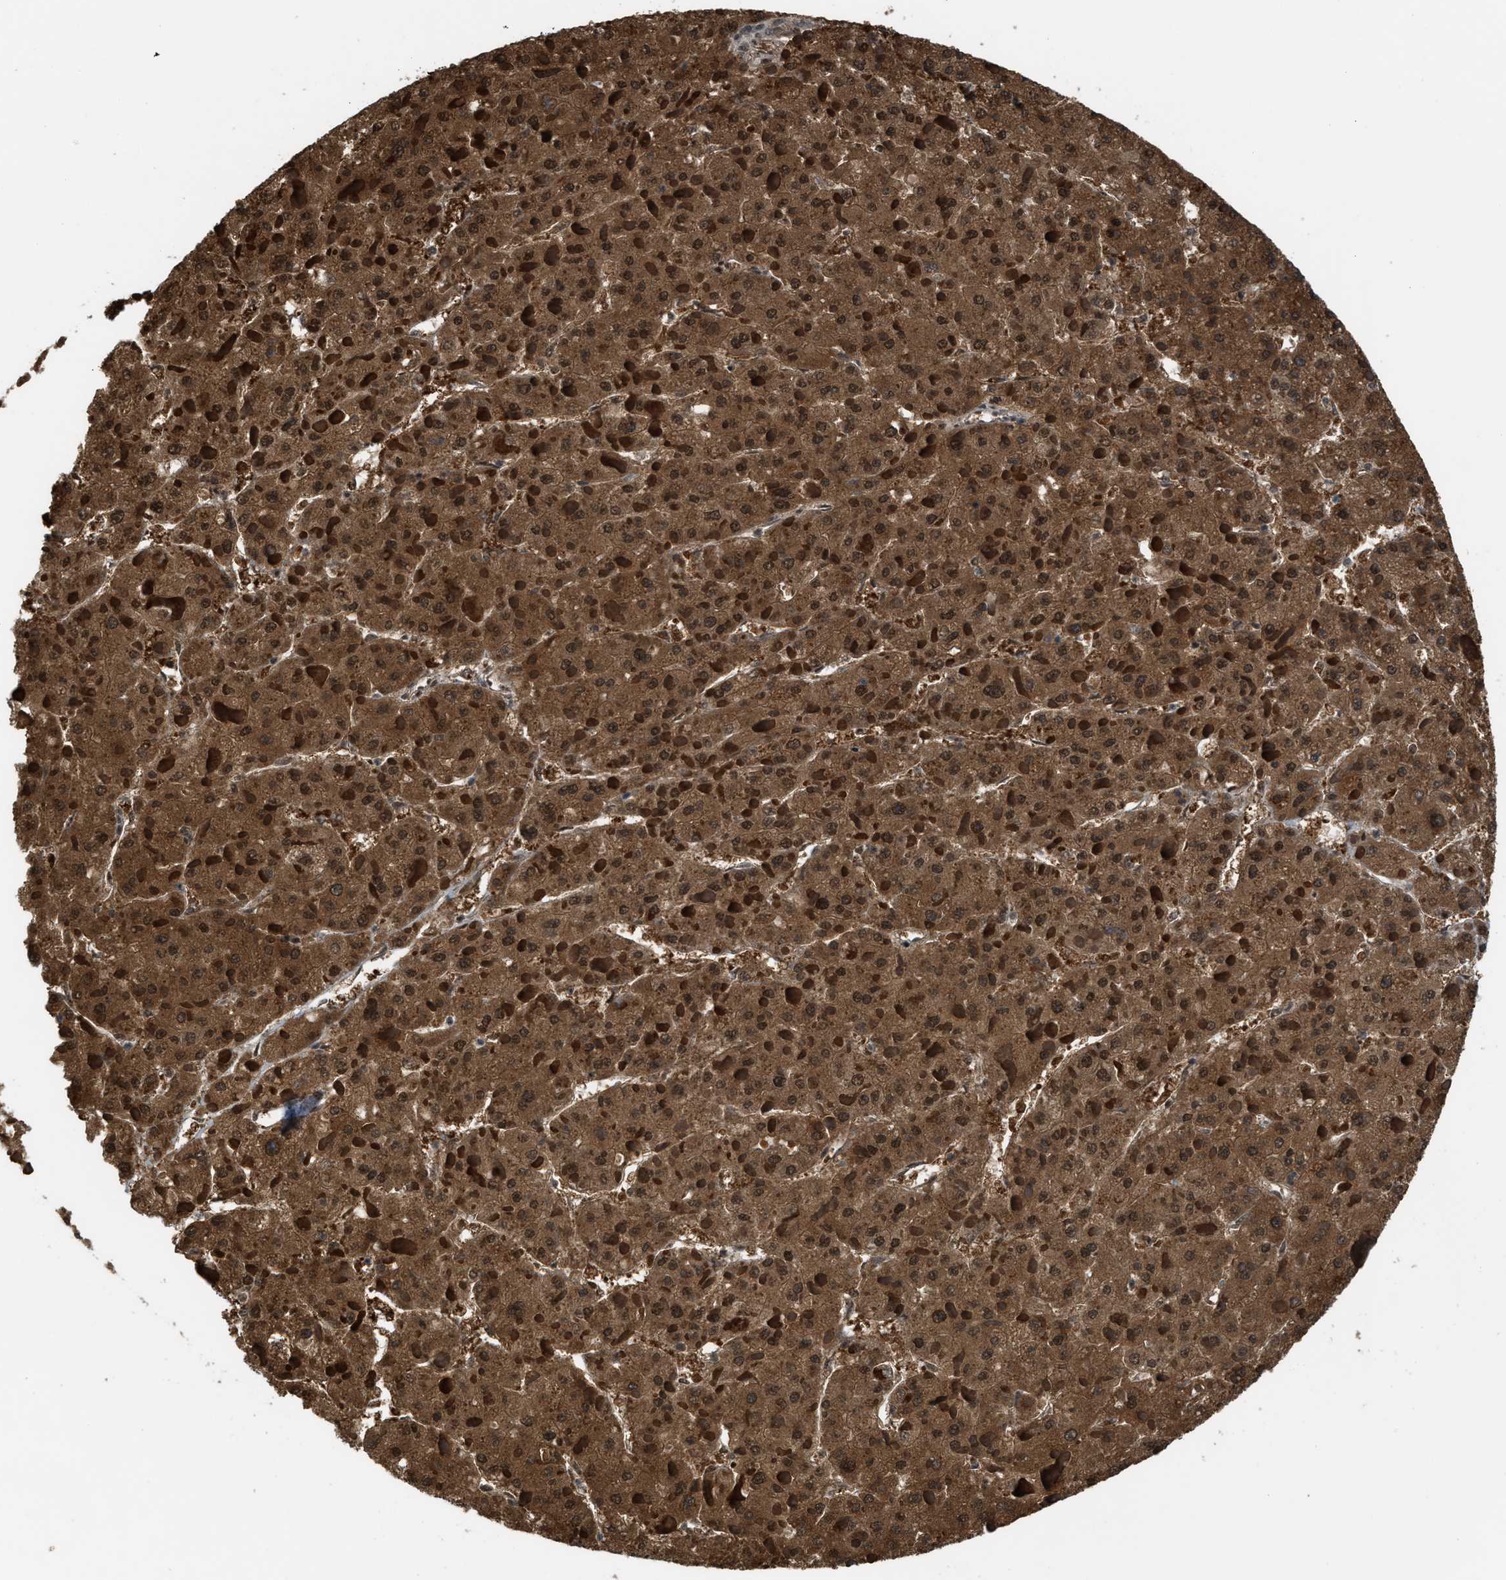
{"staining": {"intensity": "strong", "quantity": ">75%", "location": "cytoplasmic/membranous"}, "tissue": "liver cancer", "cell_type": "Tumor cells", "image_type": "cancer", "snomed": [{"axis": "morphology", "description": "Carcinoma, Hepatocellular, NOS"}, {"axis": "topography", "description": "Liver"}], "caption": "IHC micrograph of neoplastic tissue: hepatocellular carcinoma (liver) stained using IHC displays high levels of strong protein expression localized specifically in the cytoplasmic/membranous of tumor cells, appearing as a cytoplasmic/membranous brown color.", "gene": "HIBADH", "patient": {"sex": "female", "age": 73}}